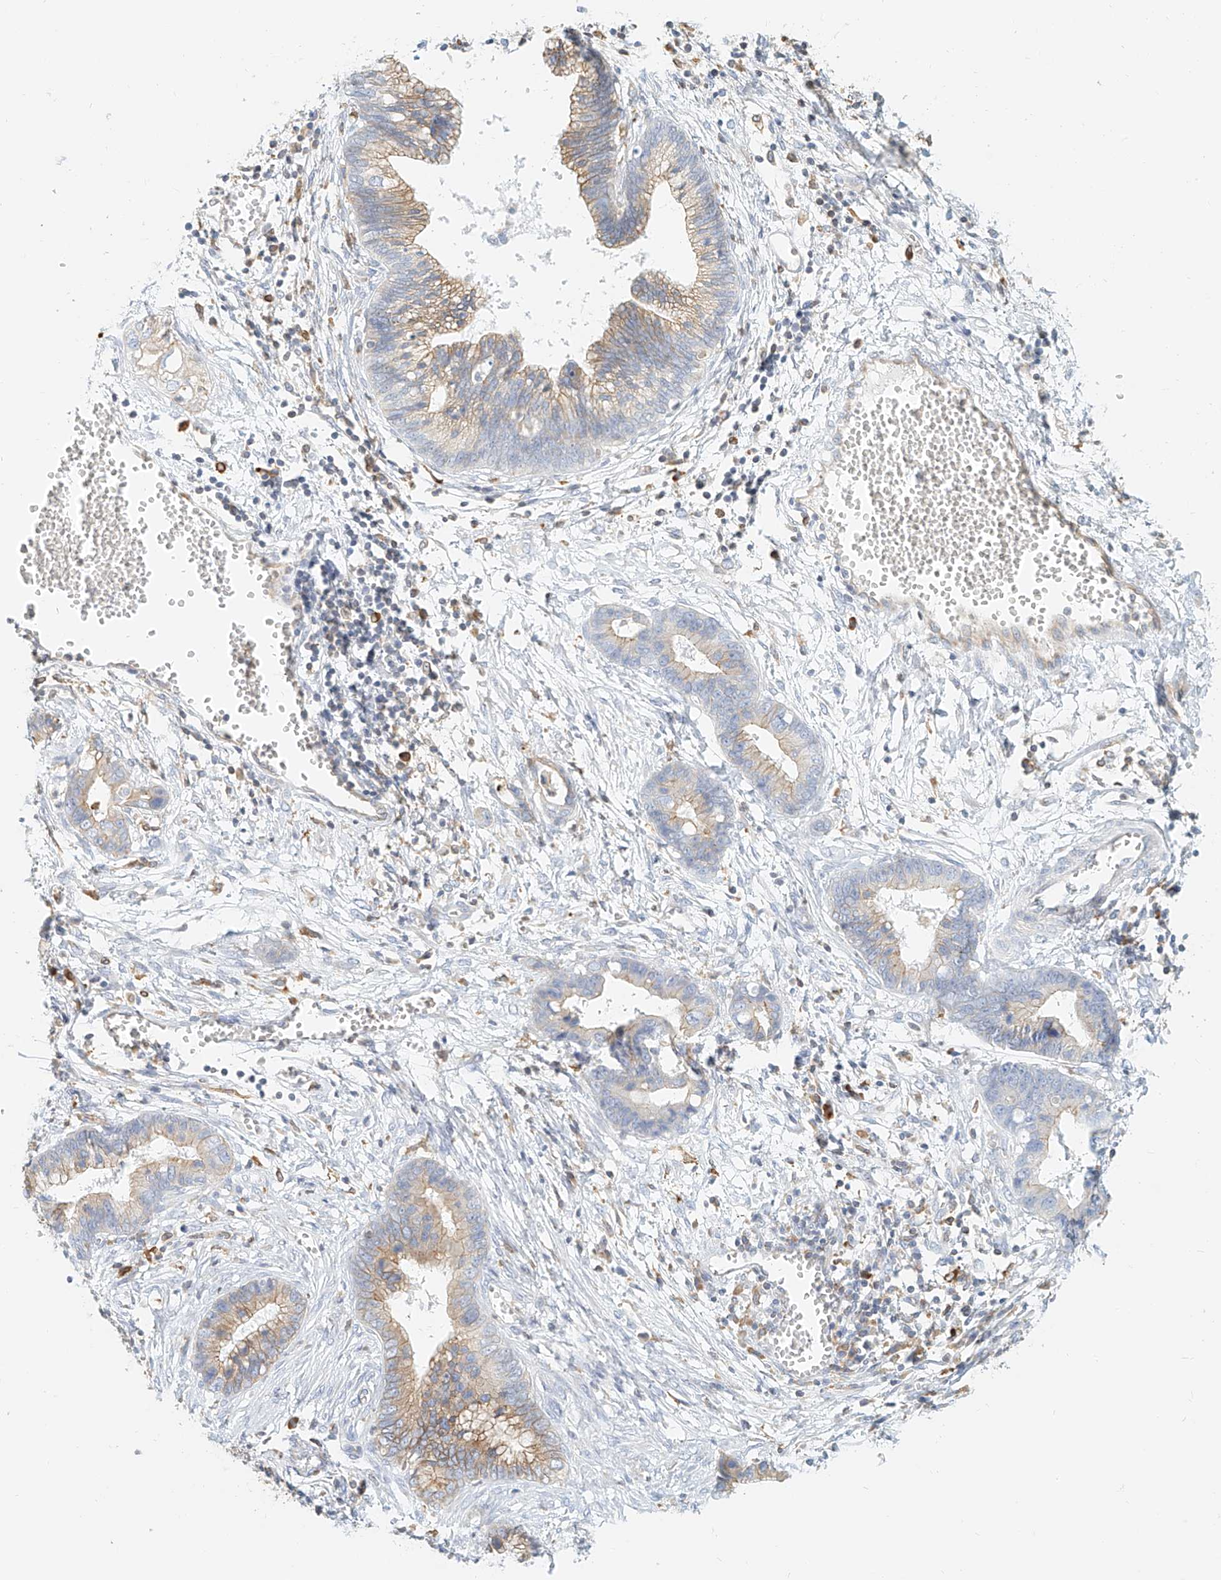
{"staining": {"intensity": "weak", "quantity": "25%-75%", "location": "cytoplasmic/membranous"}, "tissue": "cervical cancer", "cell_type": "Tumor cells", "image_type": "cancer", "snomed": [{"axis": "morphology", "description": "Adenocarcinoma, NOS"}, {"axis": "topography", "description": "Cervix"}], "caption": "Cervical cancer tissue exhibits weak cytoplasmic/membranous positivity in approximately 25%-75% of tumor cells, visualized by immunohistochemistry. The staining was performed using DAB, with brown indicating positive protein expression. Nuclei are stained blue with hematoxylin.", "gene": "DHRS7", "patient": {"sex": "female", "age": 44}}